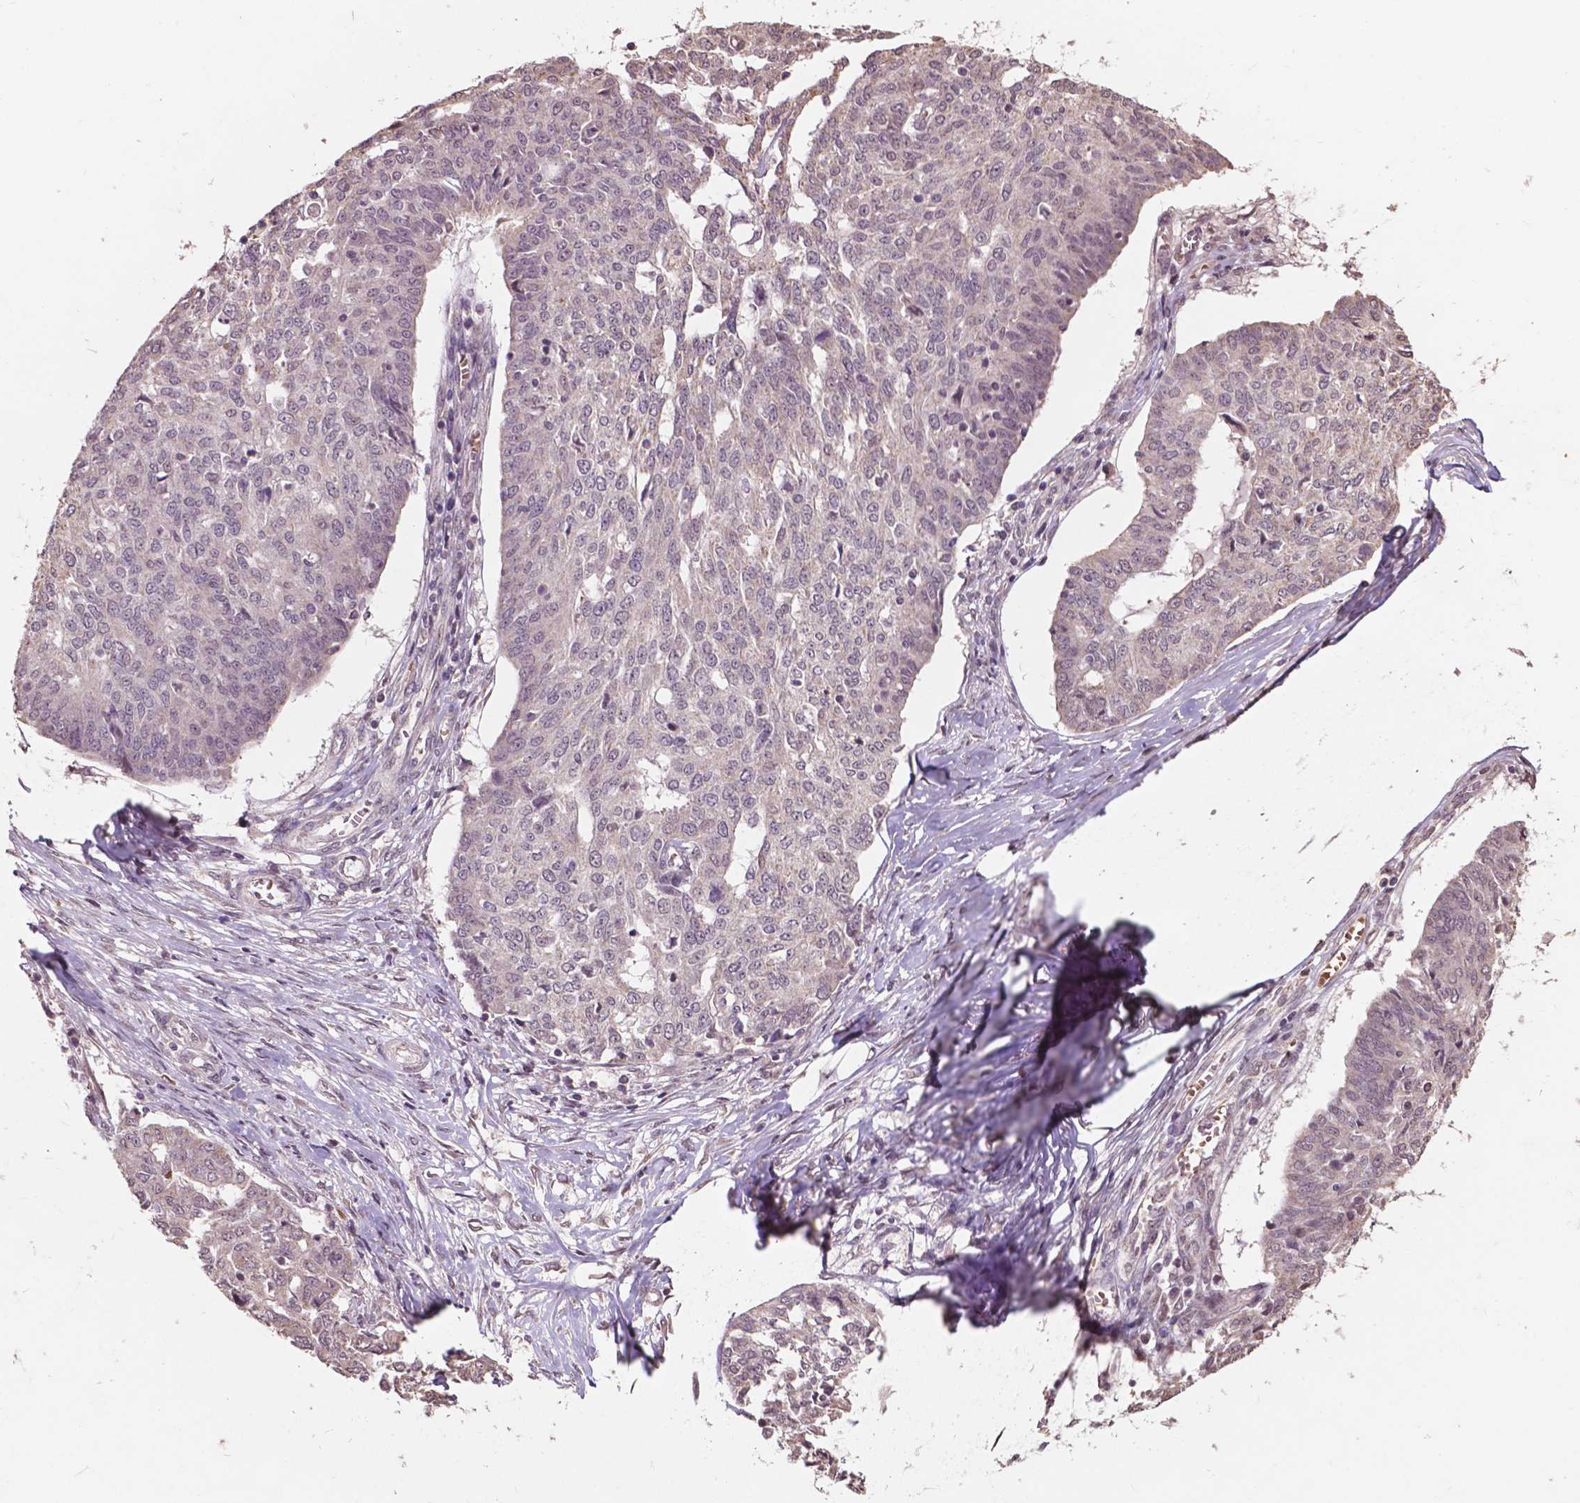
{"staining": {"intensity": "negative", "quantity": "none", "location": "none"}, "tissue": "ovarian cancer", "cell_type": "Tumor cells", "image_type": "cancer", "snomed": [{"axis": "morphology", "description": "Cystadenocarcinoma, serous, NOS"}, {"axis": "topography", "description": "Ovary"}], "caption": "High magnification brightfield microscopy of ovarian cancer stained with DAB (brown) and counterstained with hematoxylin (blue): tumor cells show no significant expression.", "gene": "GLRA2", "patient": {"sex": "female", "age": 67}}